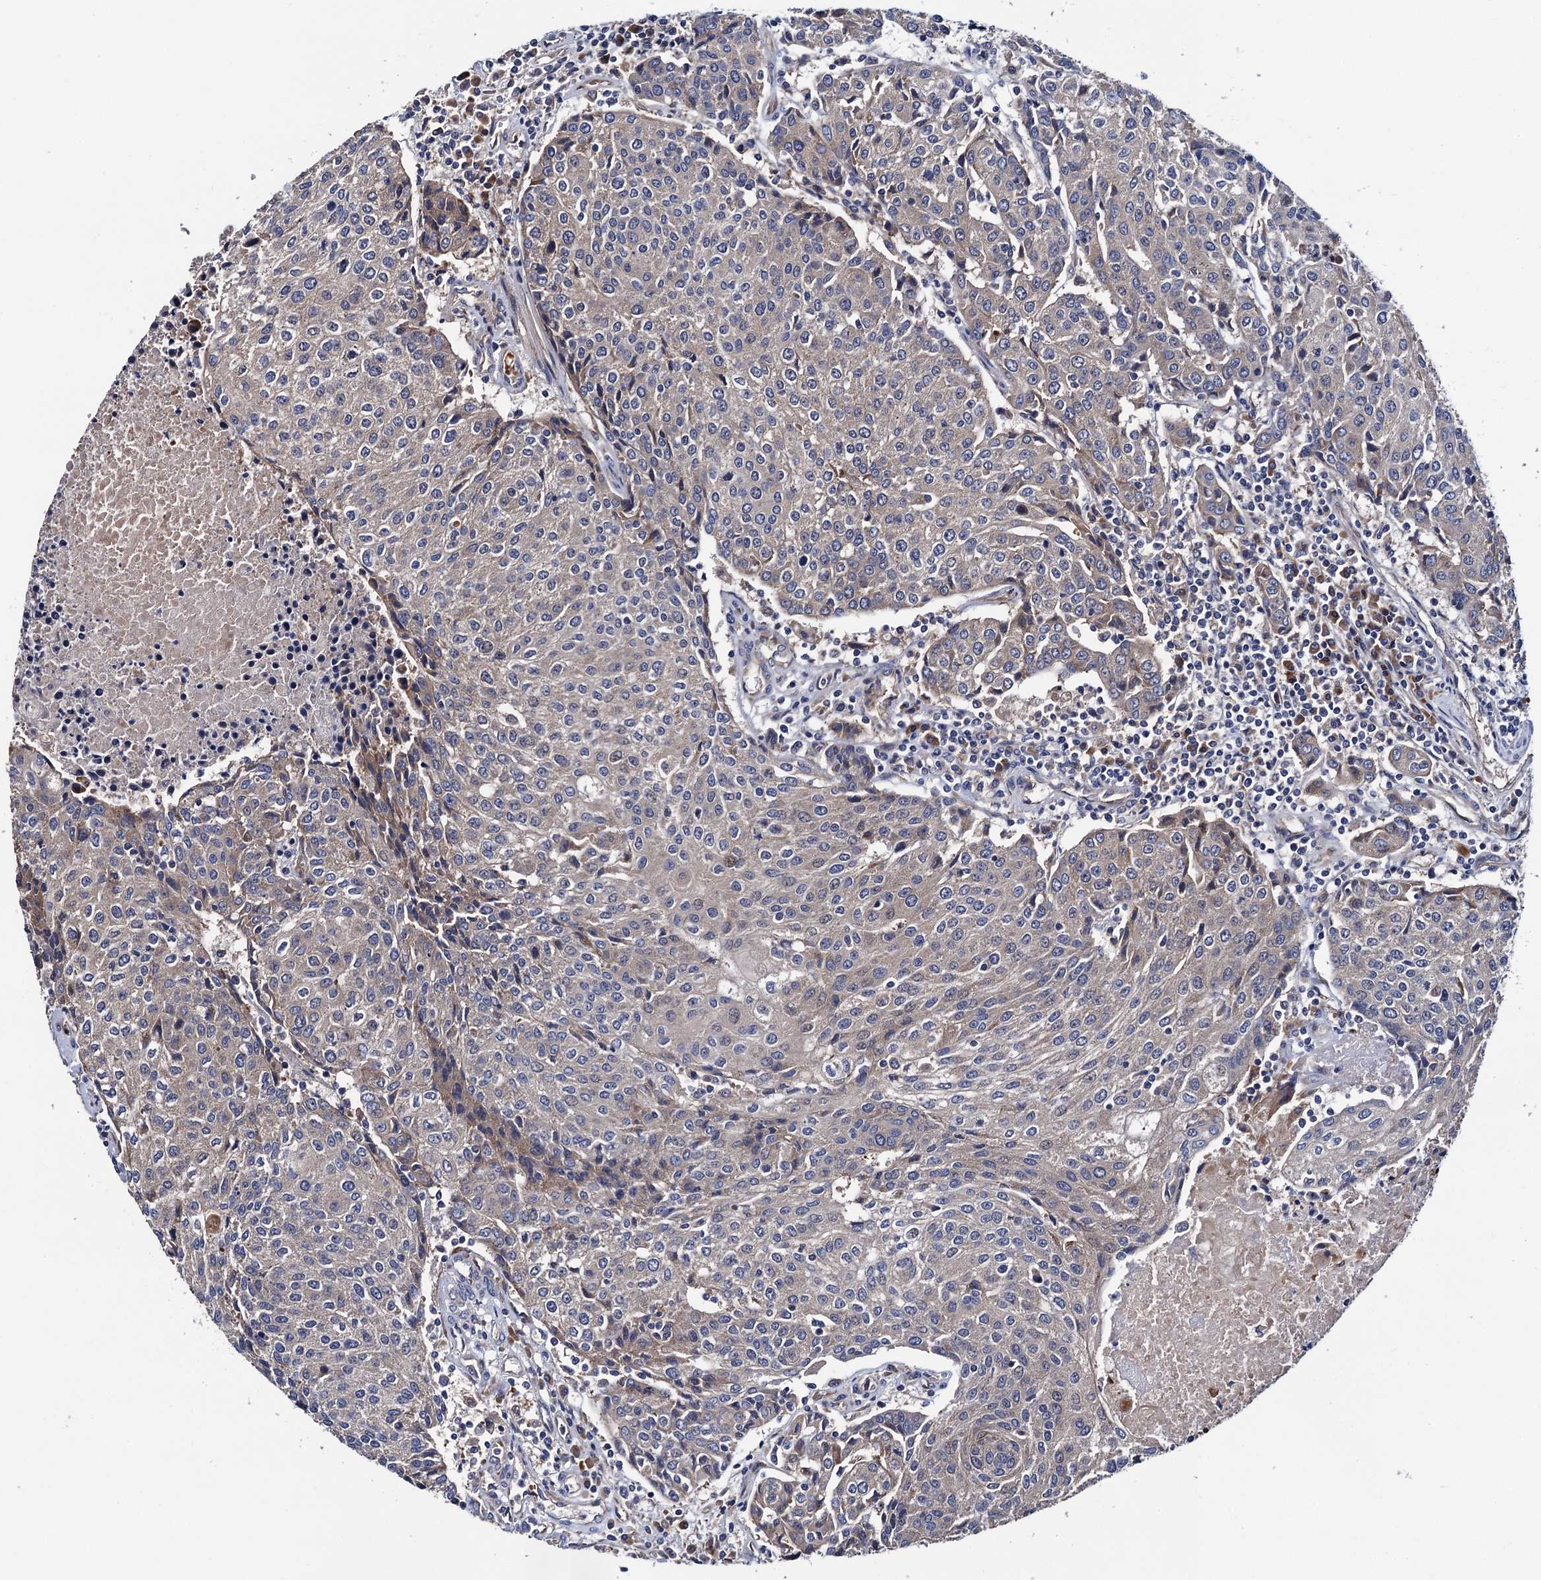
{"staining": {"intensity": "weak", "quantity": "<25%", "location": "cytoplasmic/membranous"}, "tissue": "urothelial cancer", "cell_type": "Tumor cells", "image_type": "cancer", "snomed": [{"axis": "morphology", "description": "Urothelial carcinoma, High grade"}, {"axis": "topography", "description": "Urinary bladder"}], "caption": "The histopathology image displays no staining of tumor cells in urothelial carcinoma (high-grade).", "gene": "TRMT112", "patient": {"sex": "female", "age": 85}}